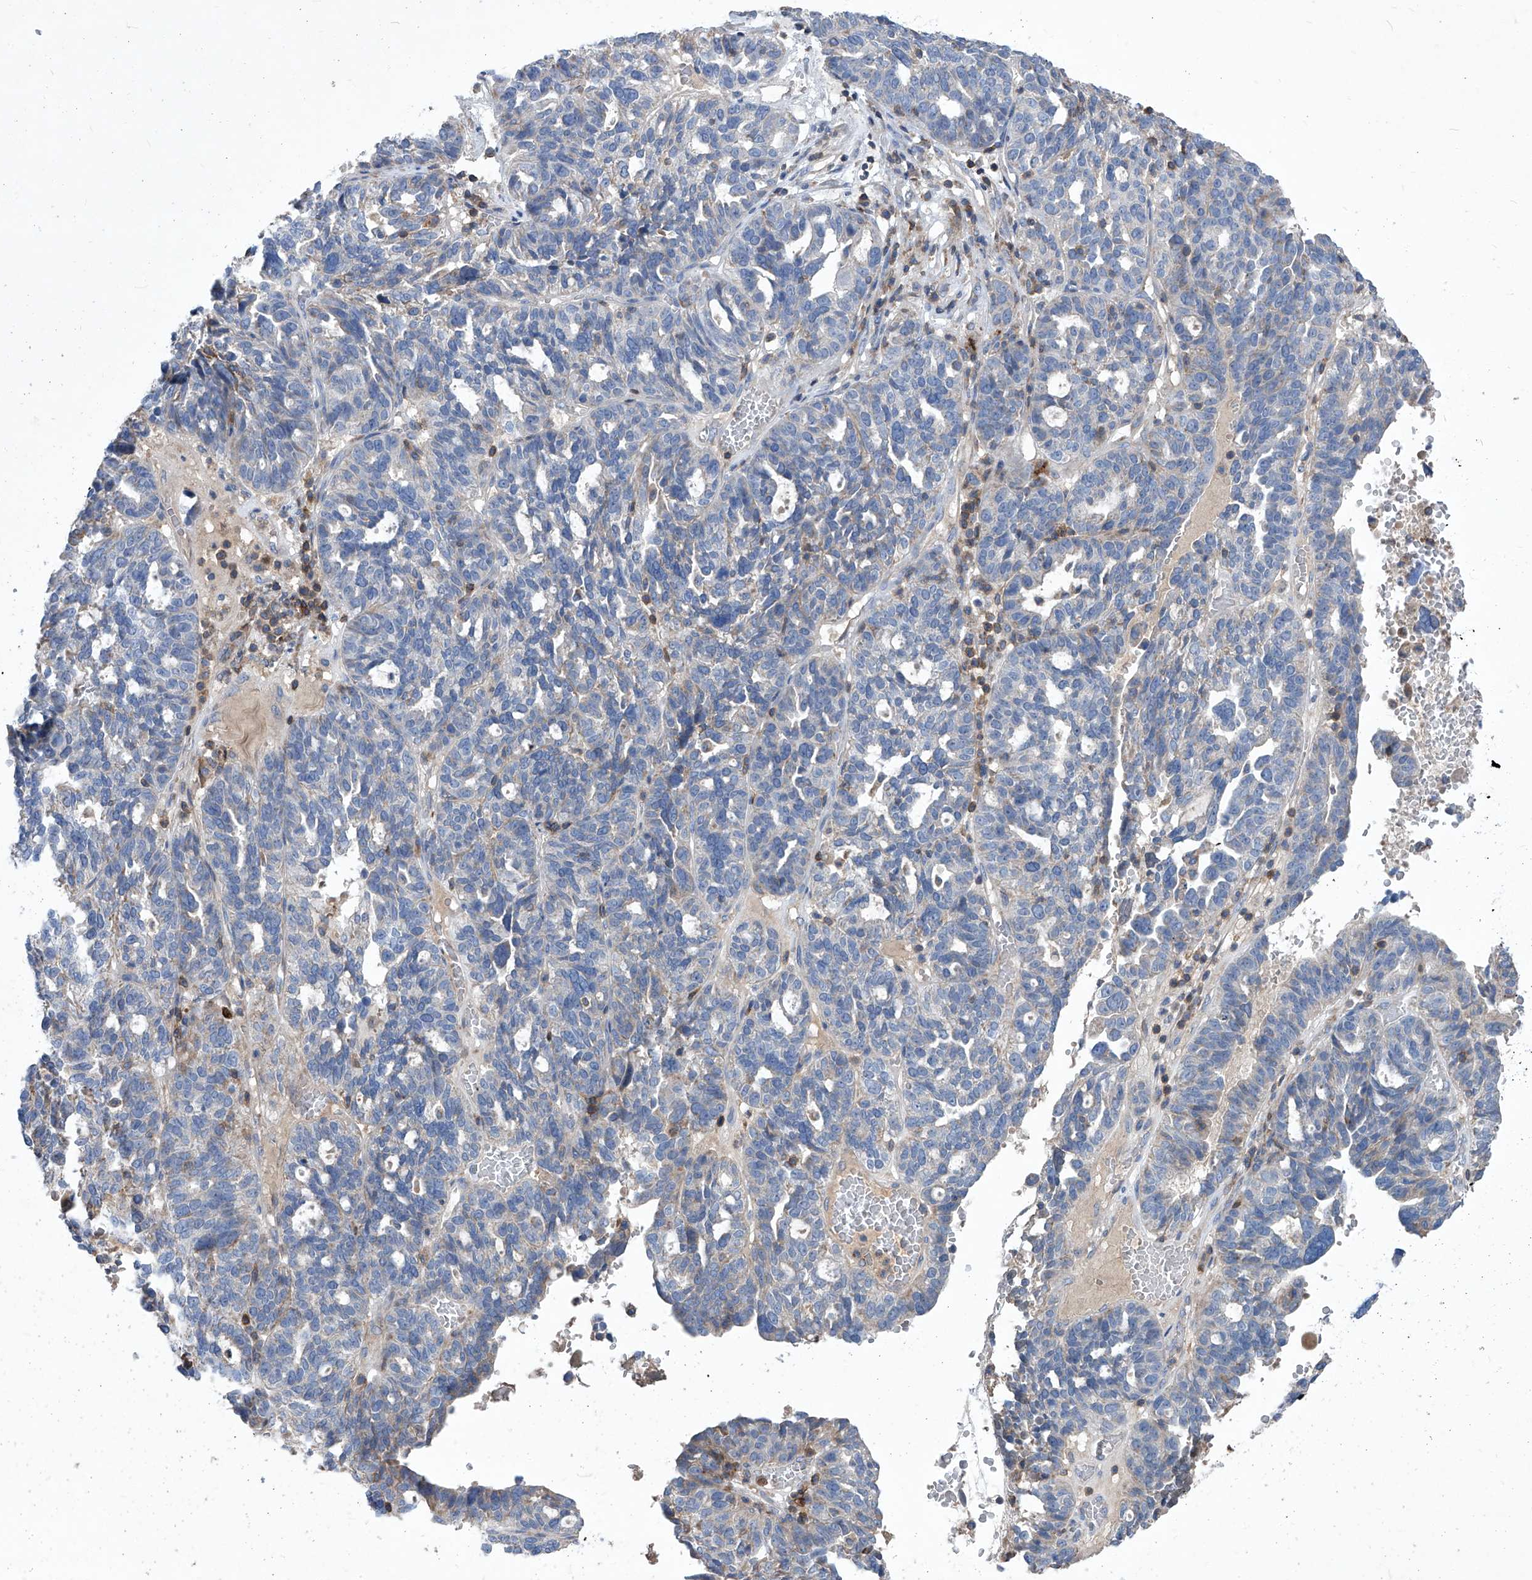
{"staining": {"intensity": "negative", "quantity": "none", "location": "none"}, "tissue": "ovarian cancer", "cell_type": "Tumor cells", "image_type": "cancer", "snomed": [{"axis": "morphology", "description": "Cystadenocarcinoma, serous, NOS"}, {"axis": "topography", "description": "Ovary"}], "caption": "Immunohistochemistry image of neoplastic tissue: ovarian cancer stained with DAB (3,3'-diaminobenzidine) exhibits no significant protein staining in tumor cells.", "gene": "EPHA8", "patient": {"sex": "female", "age": 59}}